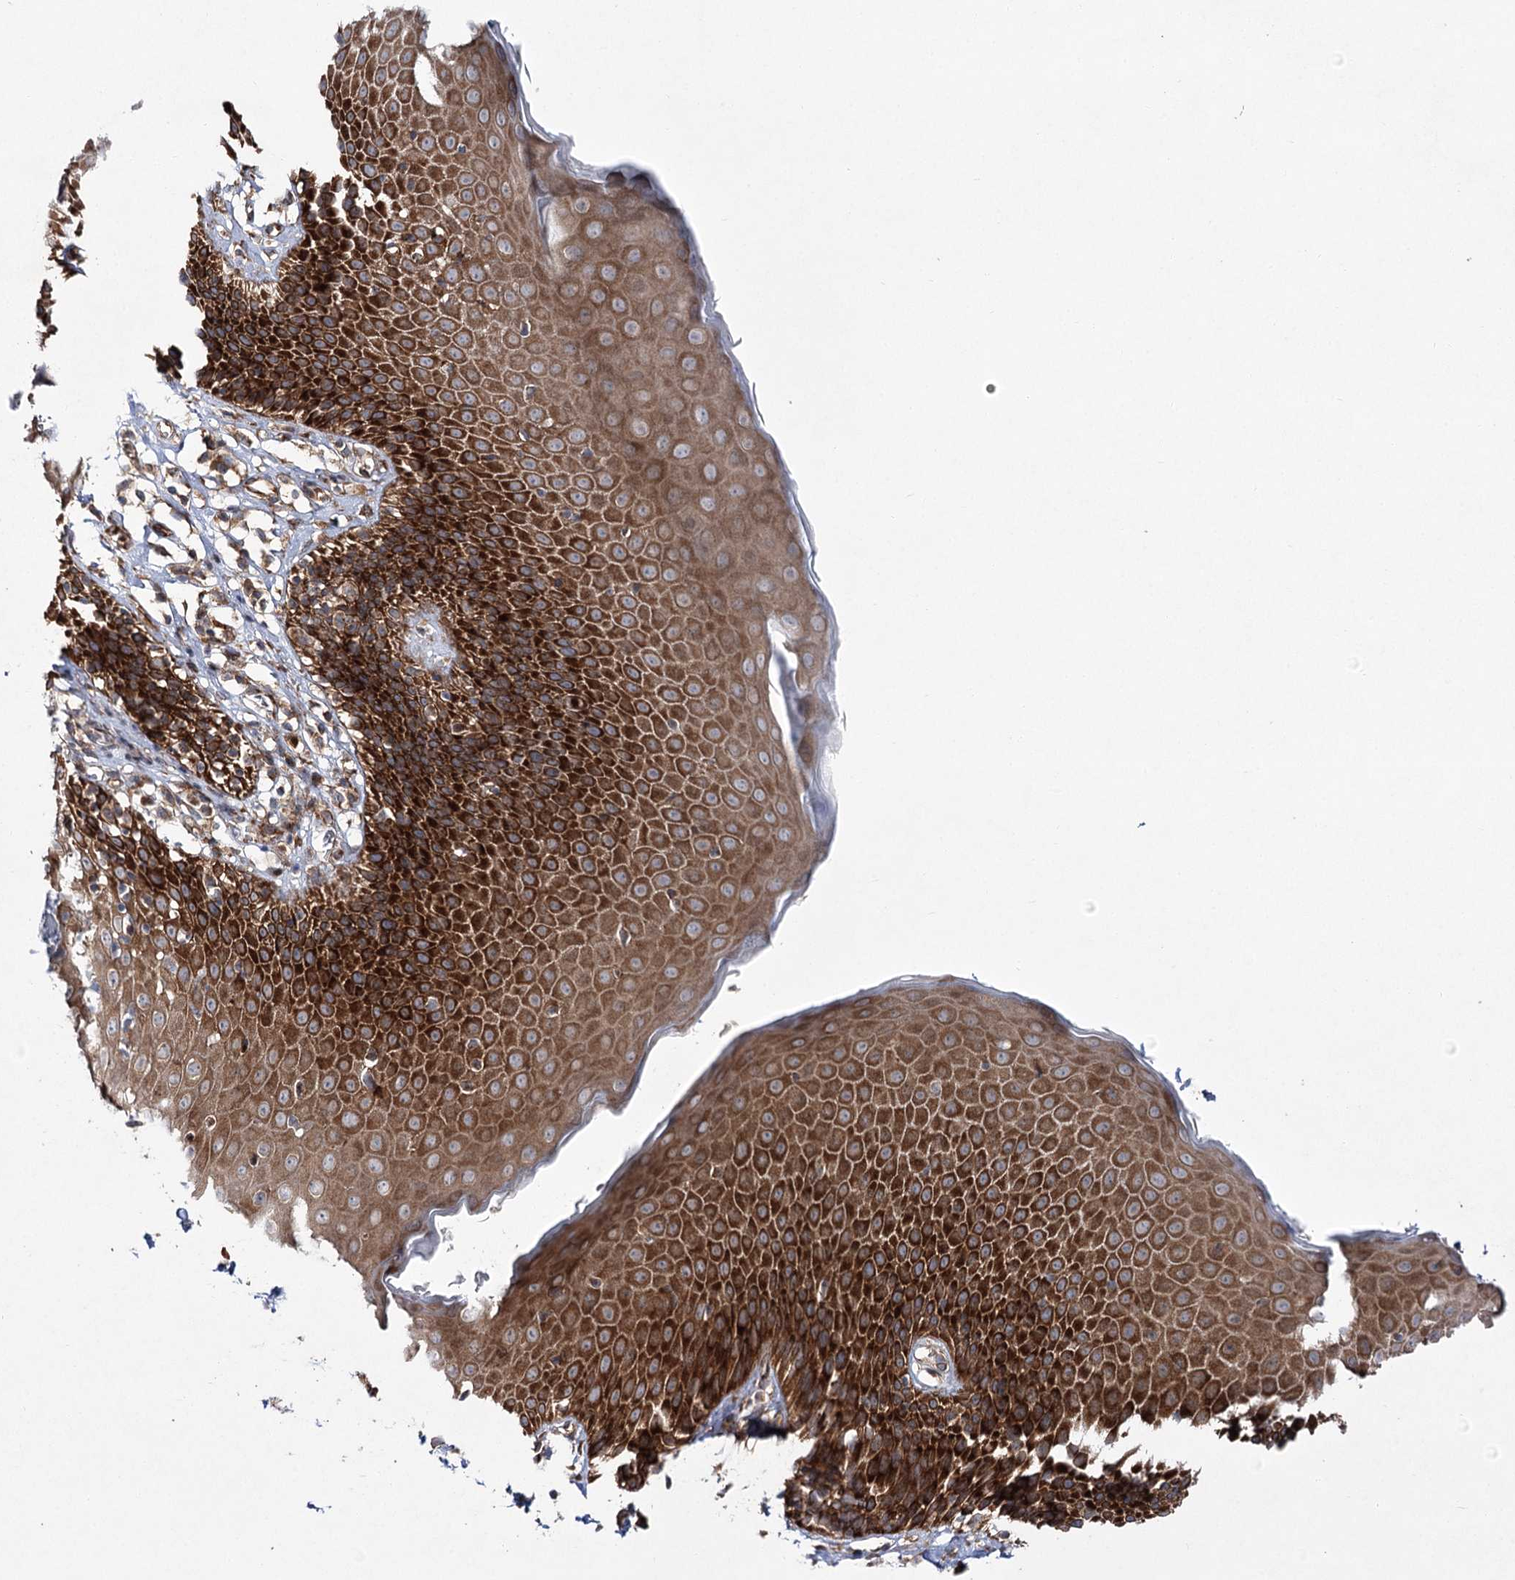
{"staining": {"intensity": "strong", "quantity": ">75%", "location": "cytoplasmic/membranous"}, "tissue": "skin", "cell_type": "Epidermal cells", "image_type": "normal", "snomed": [{"axis": "morphology", "description": "Normal tissue, NOS"}, {"axis": "topography", "description": "Vulva"}], "caption": "Epidermal cells display high levels of strong cytoplasmic/membranous positivity in approximately >75% of cells in normal human skin.", "gene": "VWA2", "patient": {"sex": "female", "age": 68}}